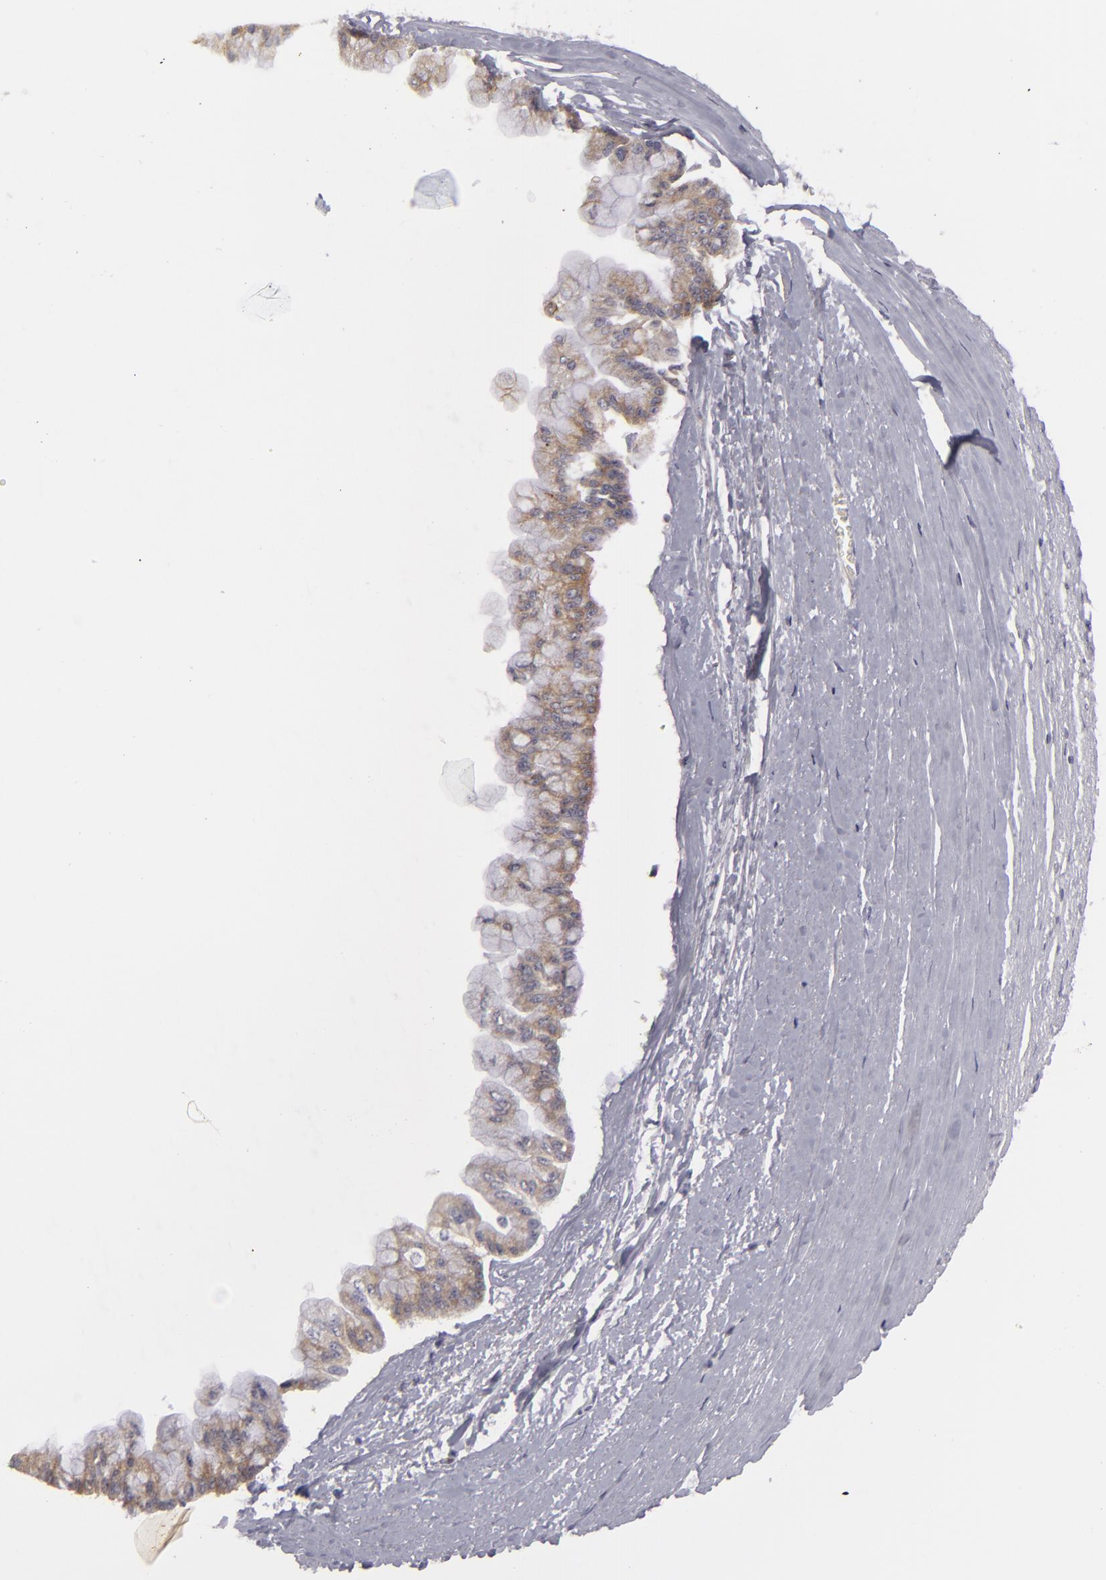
{"staining": {"intensity": "negative", "quantity": "none", "location": "none"}, "tissue": "liver cancer", "cell_type": "Tumor cells", "image_type": "cancer", "snomed": [{"axis": "morphology", "description": "Cholangiocarcinoma"}, {"axis": "topography", "description": "Liver"}], "caption": "Human liver cholangiocarcinoma stained for a protein using immunohistochemistry (IHC) demonstrates no staining in tumor cells.", "gene": "ALCAM", "patient": {"sex": "female", "age": 79}}